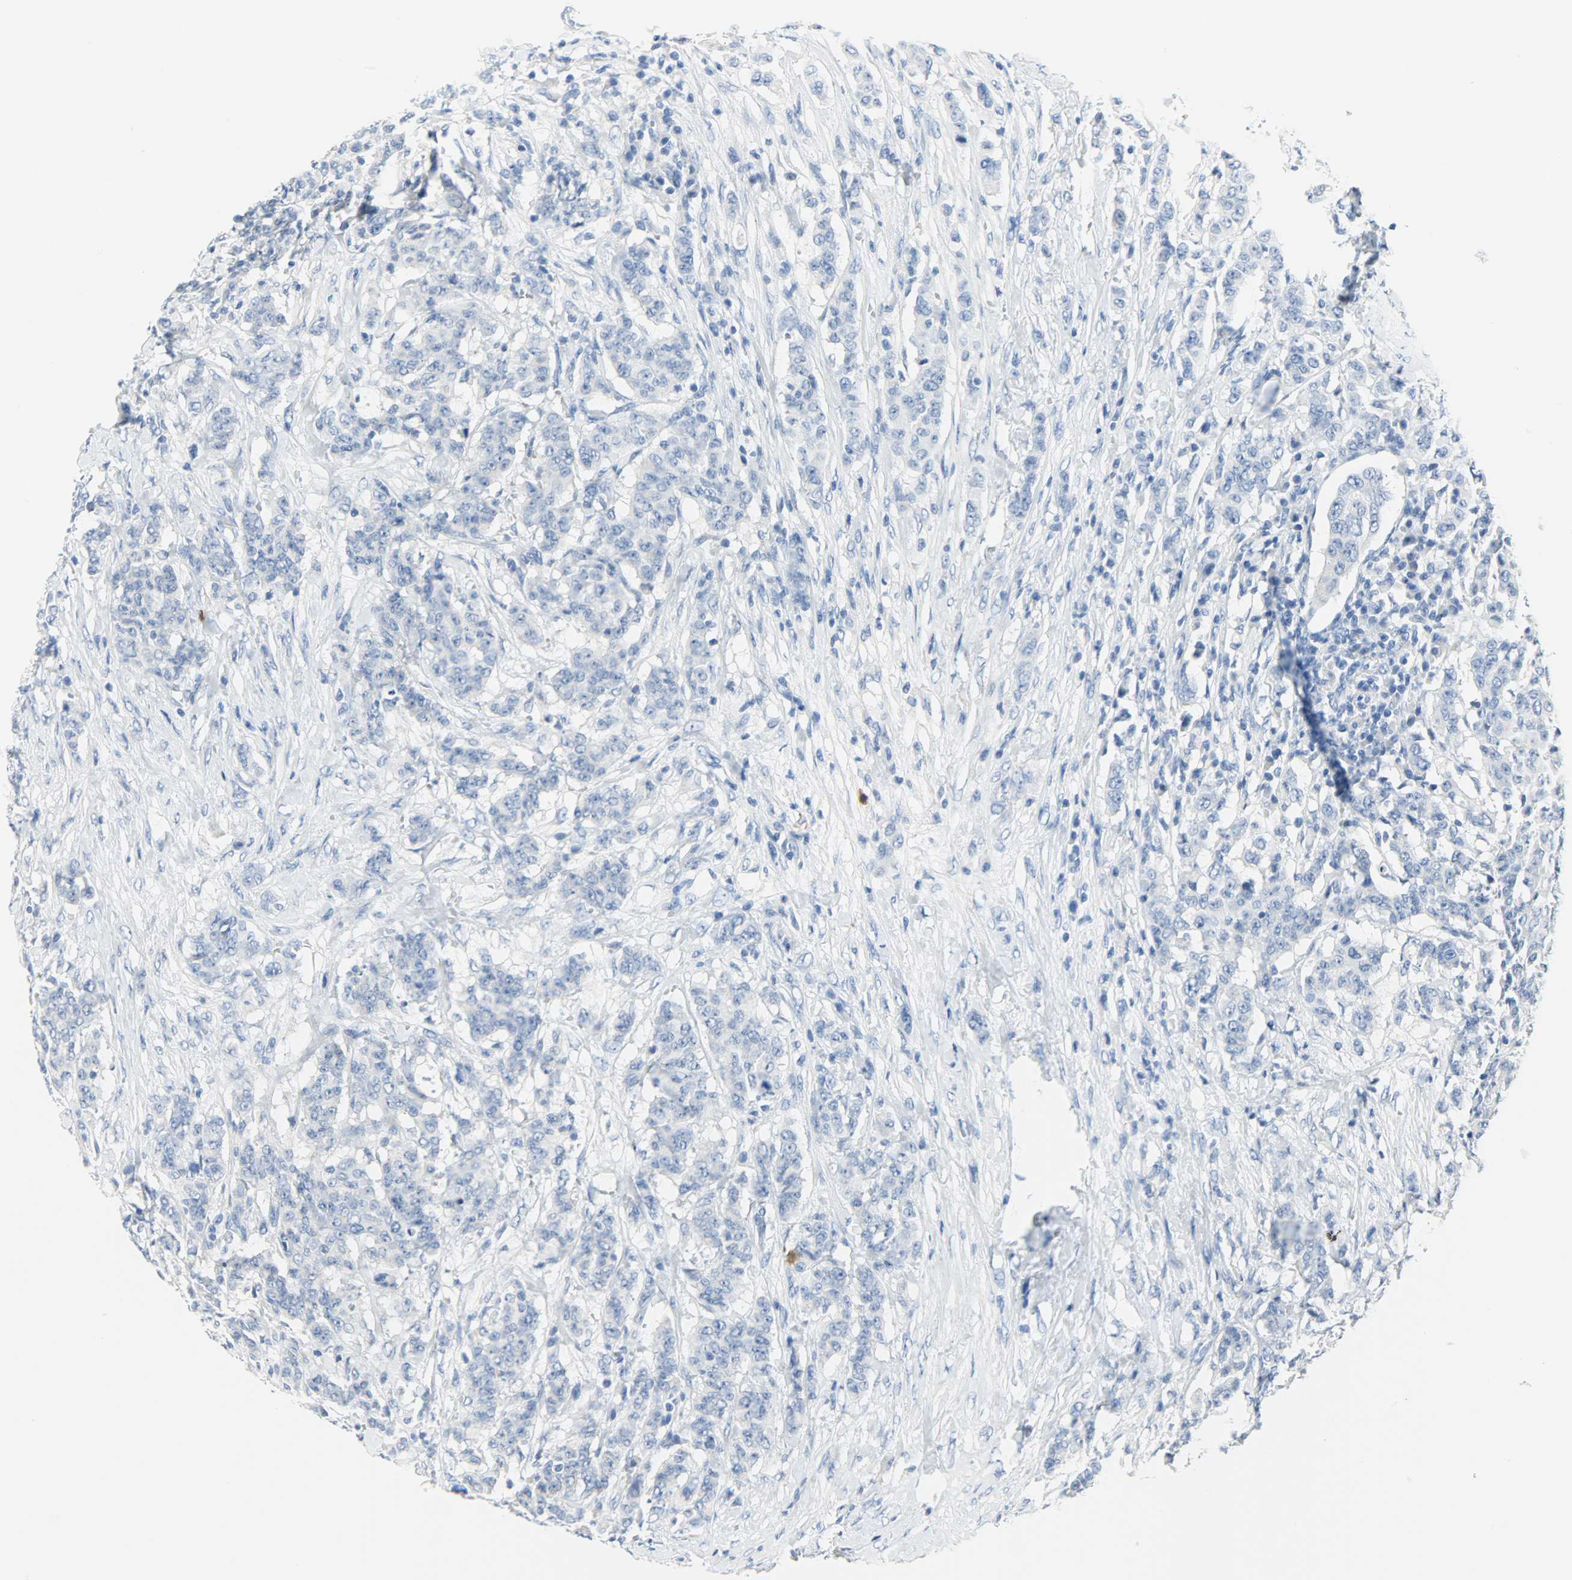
{"staining": {"intensity": "negative", "quantity": "none", "location": "none"}, "tissue": "breast cancer", "cell_type": "Tumor cells", "image_type": "cancer", "snomed": [{"axis": "morphology", "description": "Duct carcinoma"}, {"axis": "topography", "description": "Breast"}], "caption": "Immunohistochemical staining of human breast cancer shows no significant expression in tumor cells. (DAB immunohistochemistry visualized using brightfield microscopy, high magnification).", "gene": "CEBPE", "patient": {"sex": "female", "age": 40}}